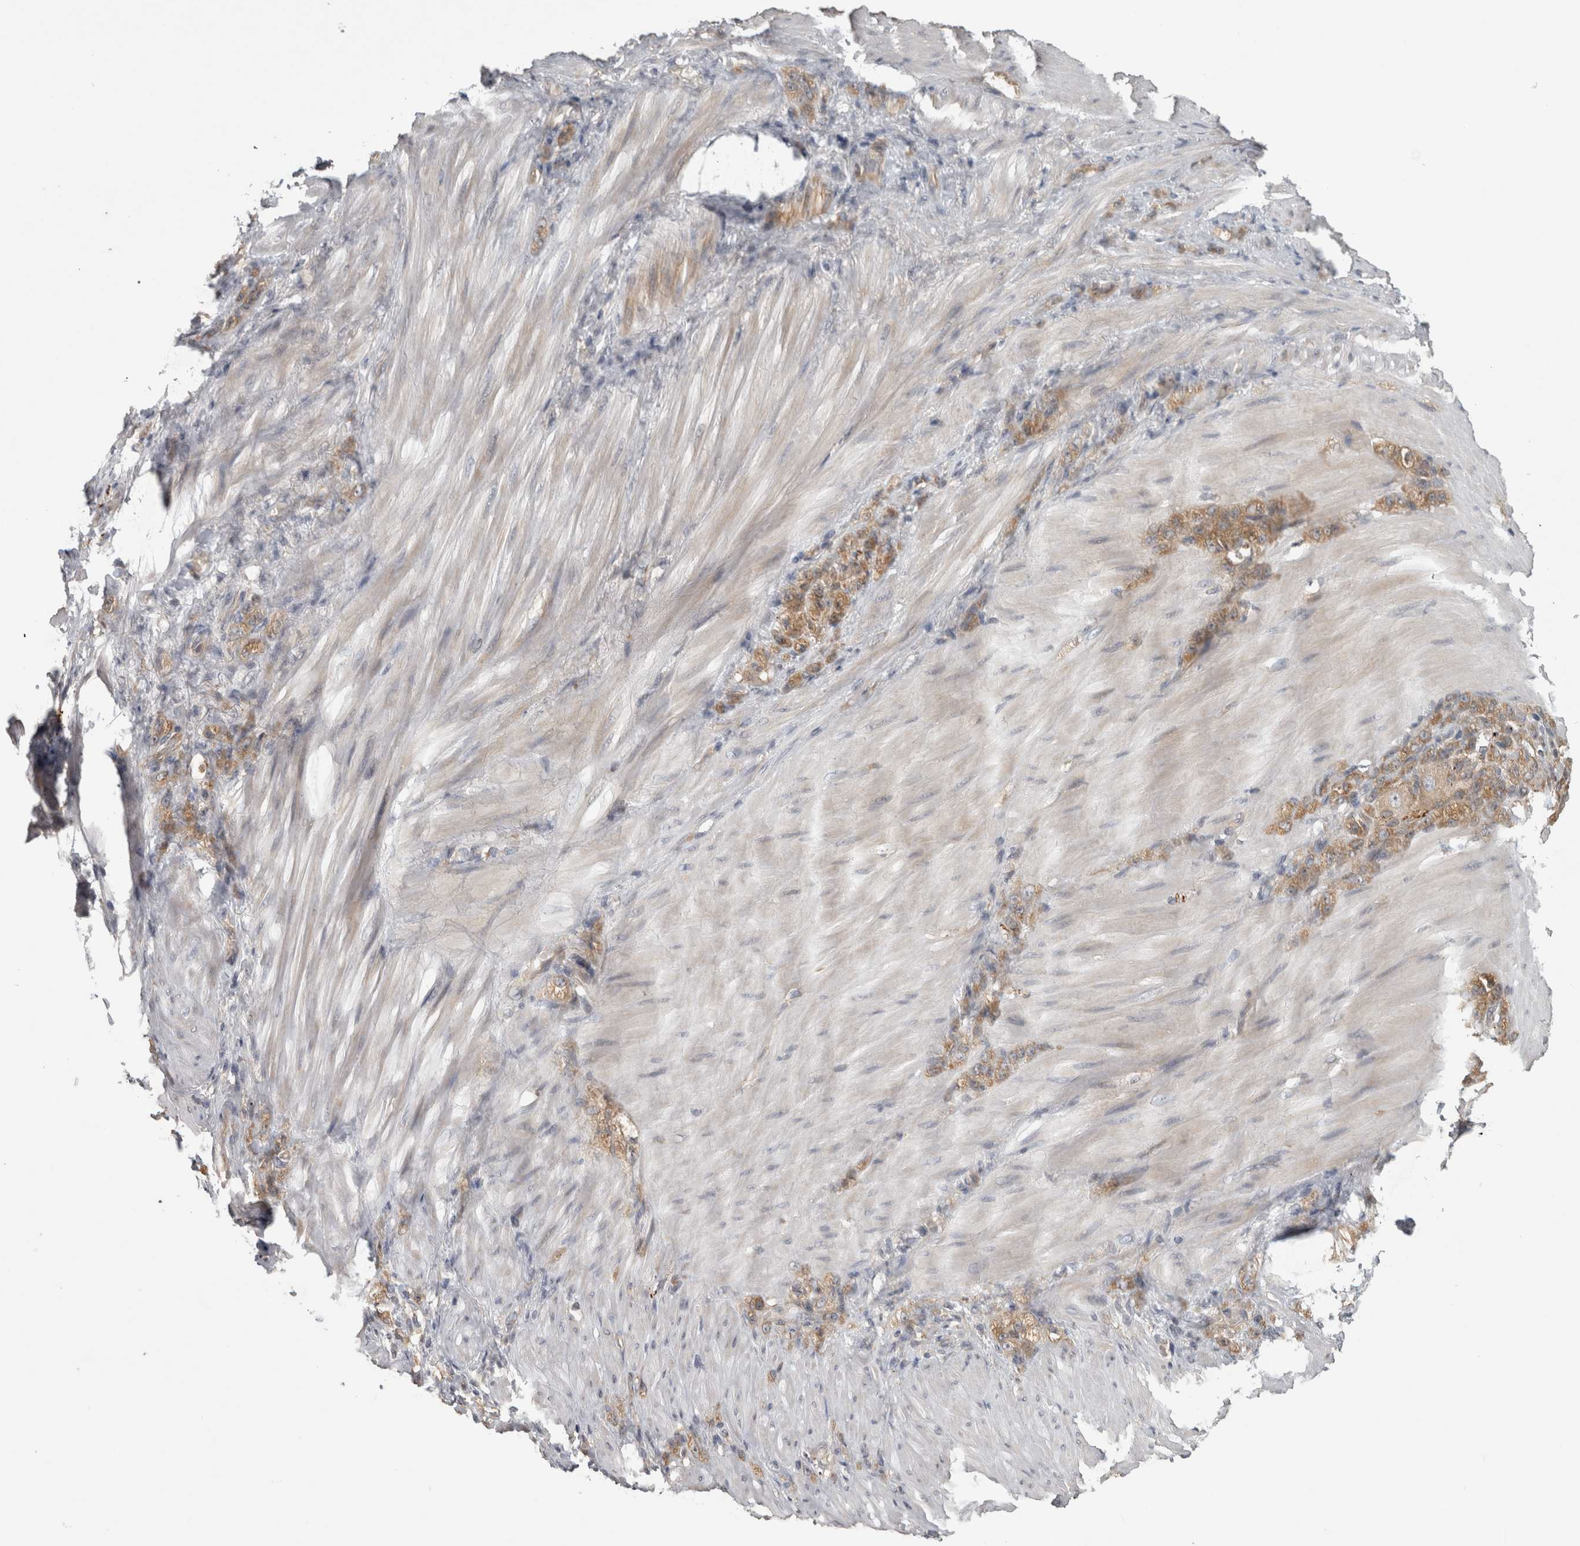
{"staining": {"intensity": "moderate", "quantity": ">75%", "location": "cytoplasmic/membranous"}, "tissue": "stomach cancer", "cell_type": "Tumor cells", "image_type": "cancer", "snomed": [{"axis": "morphology", "description": "Normal tissue, NOS"}, {"axis": "morphology", "description": "Adenocarcinoma, NOS"}, {"axis": "topography", "description": "Stomach"}], "caption": "Moderate cytoplasmic/membranous positivity for a protein is seen in about >75% of tumor cells of stomach cancer using IHC.", "gene": "TRMT61B", "patient": {"sex": "male", "age": 82}}